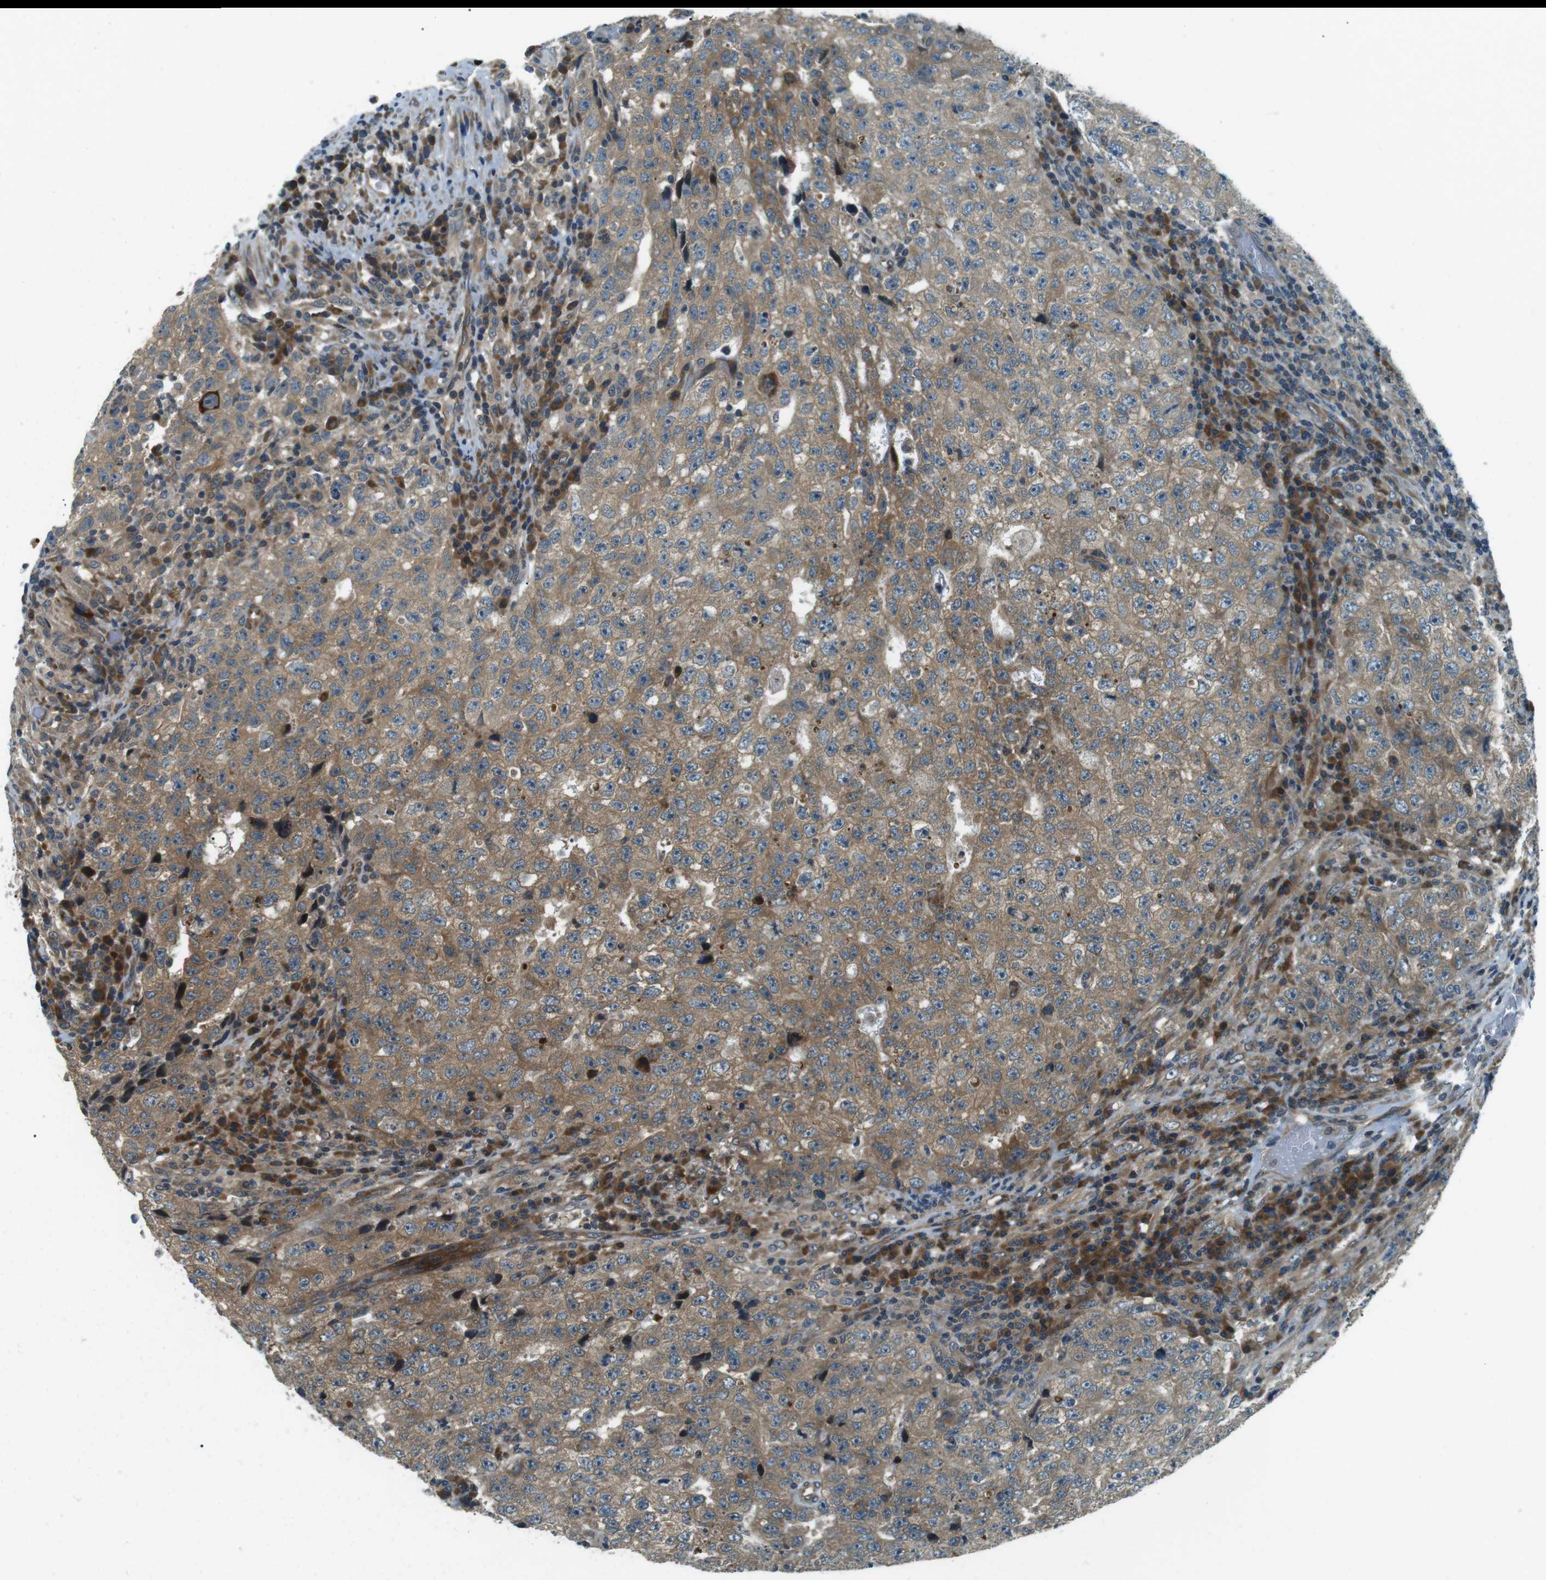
{"staining": {"intensity": "moderate", "quantity": ">75%", "location": "cytoplasmic/membranous"}, "tissue": "testis cancer", "cell_type": "Tumor cells", "image_type": "cancer", "snomed": [{"axis": "morphology", "description": "Necrosis, NOS"}, {"axis": "morphology", "description": "Carcinoma, Embryonal, NOS"}, {"axis": "topography", "description": "Testis"}], "caption": "Testis cancer (embryonal carcinoma) stained with DAB IHC reveals medium levels of moderate cytoplasmic/membranous positivity in about >75% of tumor cells. Using DAB (3,3'-diaminobenzidine) (brown) and hematoxylin (blue) stains, captured at high magnification using brightfield microscopy.", "gene": "TMEM74", "patient": {"sex": "male", "age": 19}}